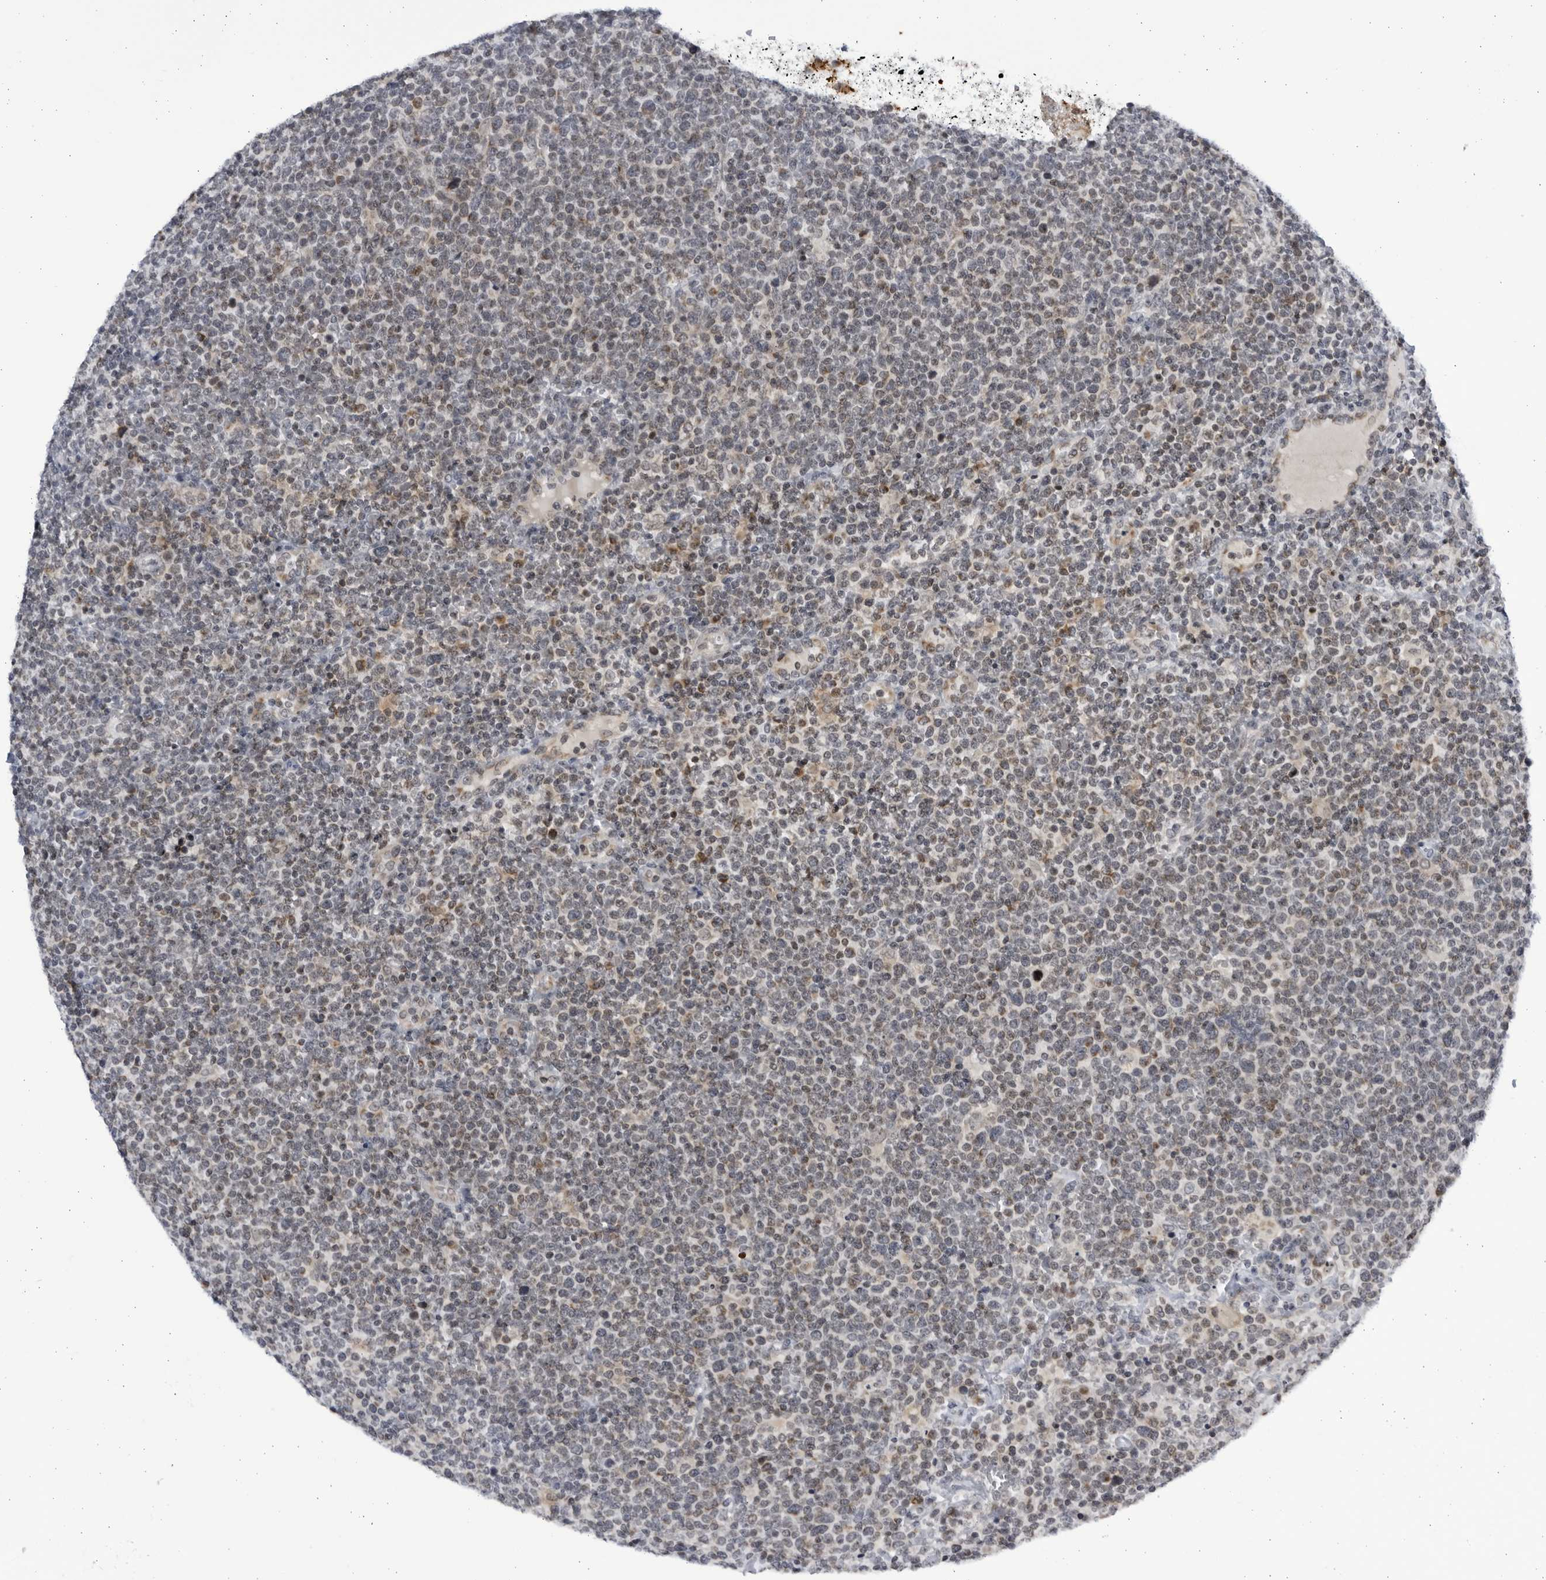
{"staining": {"intensity": "weak", "quantity": "25%-75%", "location": "cytoplasmic/membranous,nuclear"}, "tissue": "lymphoma", "cell_type": "Tumor cells", "image_type": "cancer", "snomed": [{"axis": "morphology", "description": "Malignant lymphoma, non-Hodgkin's type, High grade"}, {"axis": "topography", "description": "Lymph node"}], "caption": "A histopathology image showing weak cytoplasmic/membranous and nuclear staining in approximately 25%-75% of tumor cells in high-grade malignant lymphoma, non-Hodgkin's type, as visualized by brown immunohistochemical staining.", "gene": "SLC25A22", "patient": {"sex": "male", "age": 61}}